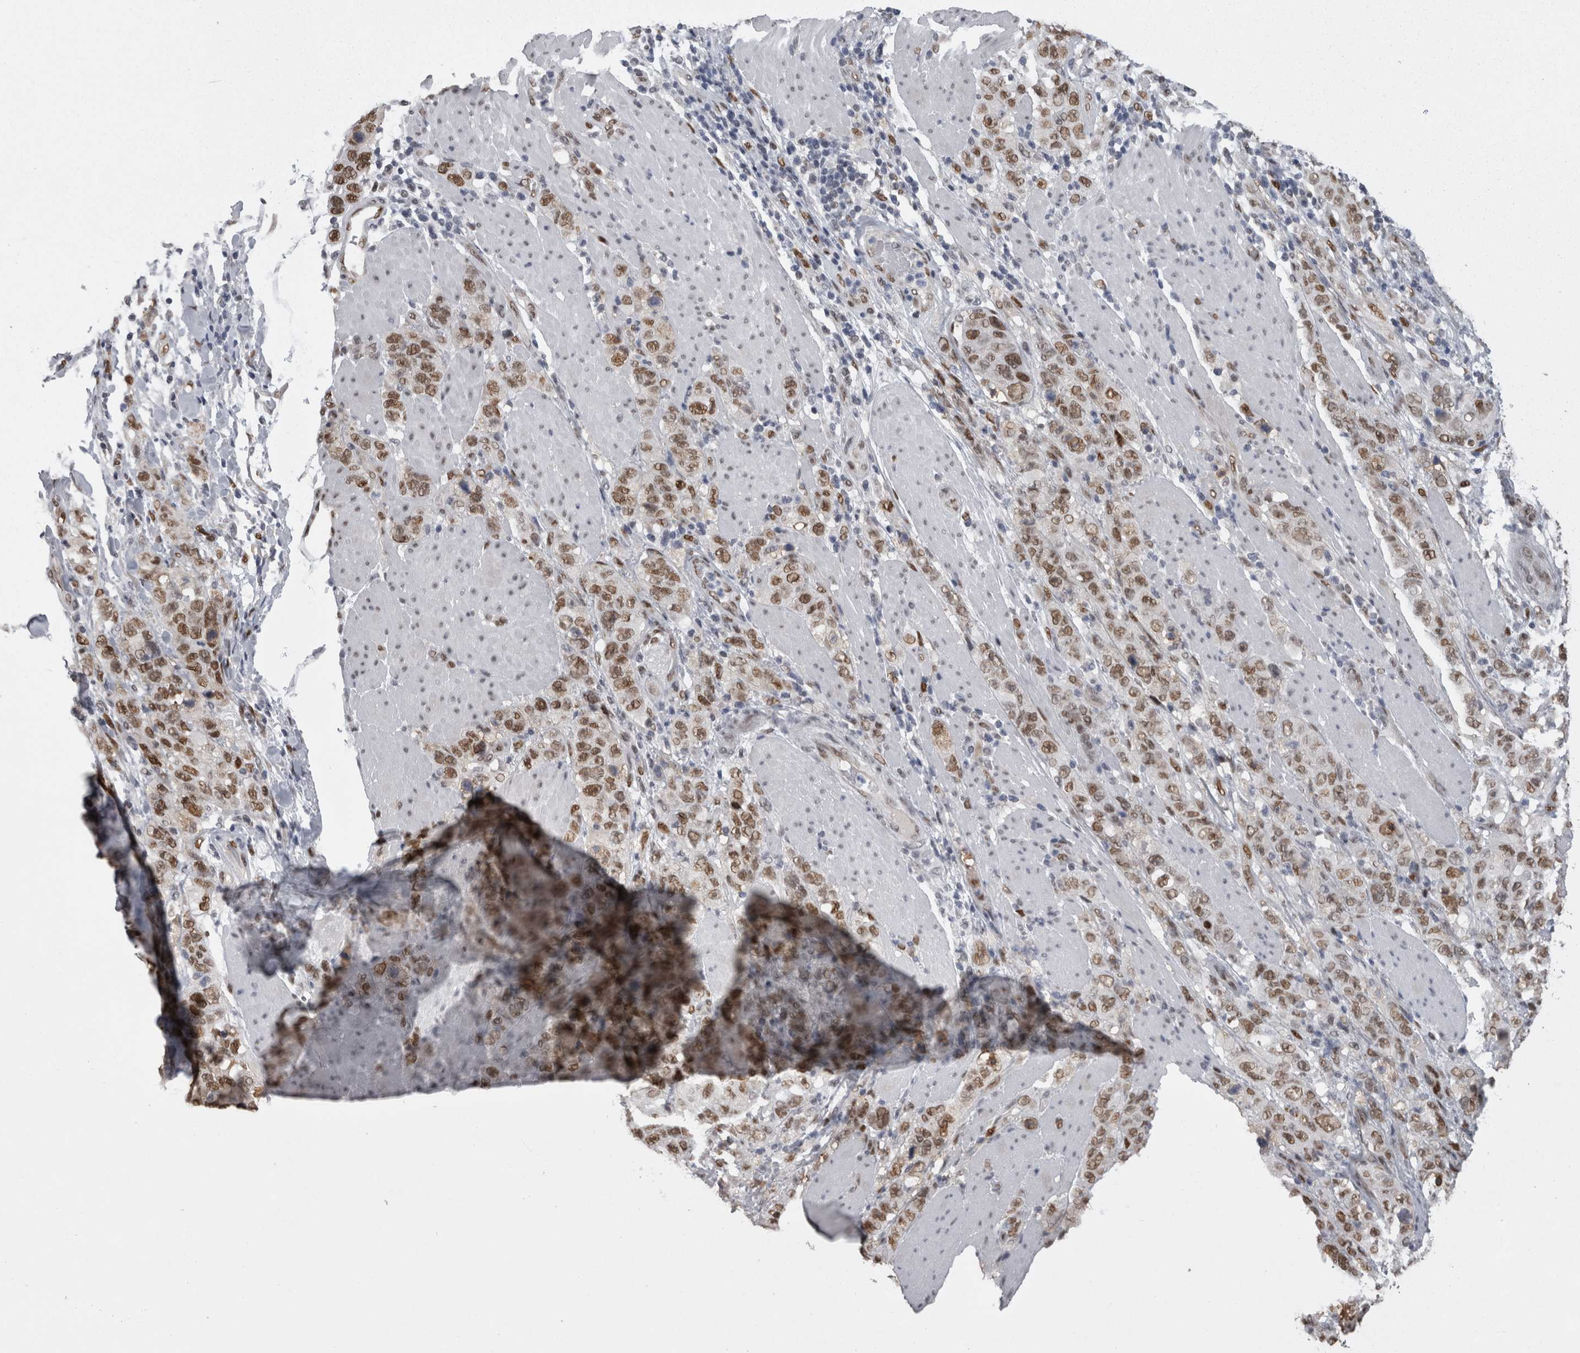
{"staining": {"intensity": "moderate", "quantity": ">75%", "location": "nuclear"}, "tissue": "stomach cancer", "cell_type": "Tumor cells", "image_type": "cancer", "snomed": [{"axis": "morphology", "description": "Adenocarcinoma, NOS"}, {"axis": "topography", "description": "Stomach"}], "caption": "Stomach adenocarcinoma stained with a brown dye displays moderate nuclear positive positivity in about >75% of tumor cells.", "gene": "C1orf54", "patient": {"sex": "male", "age": 48}}